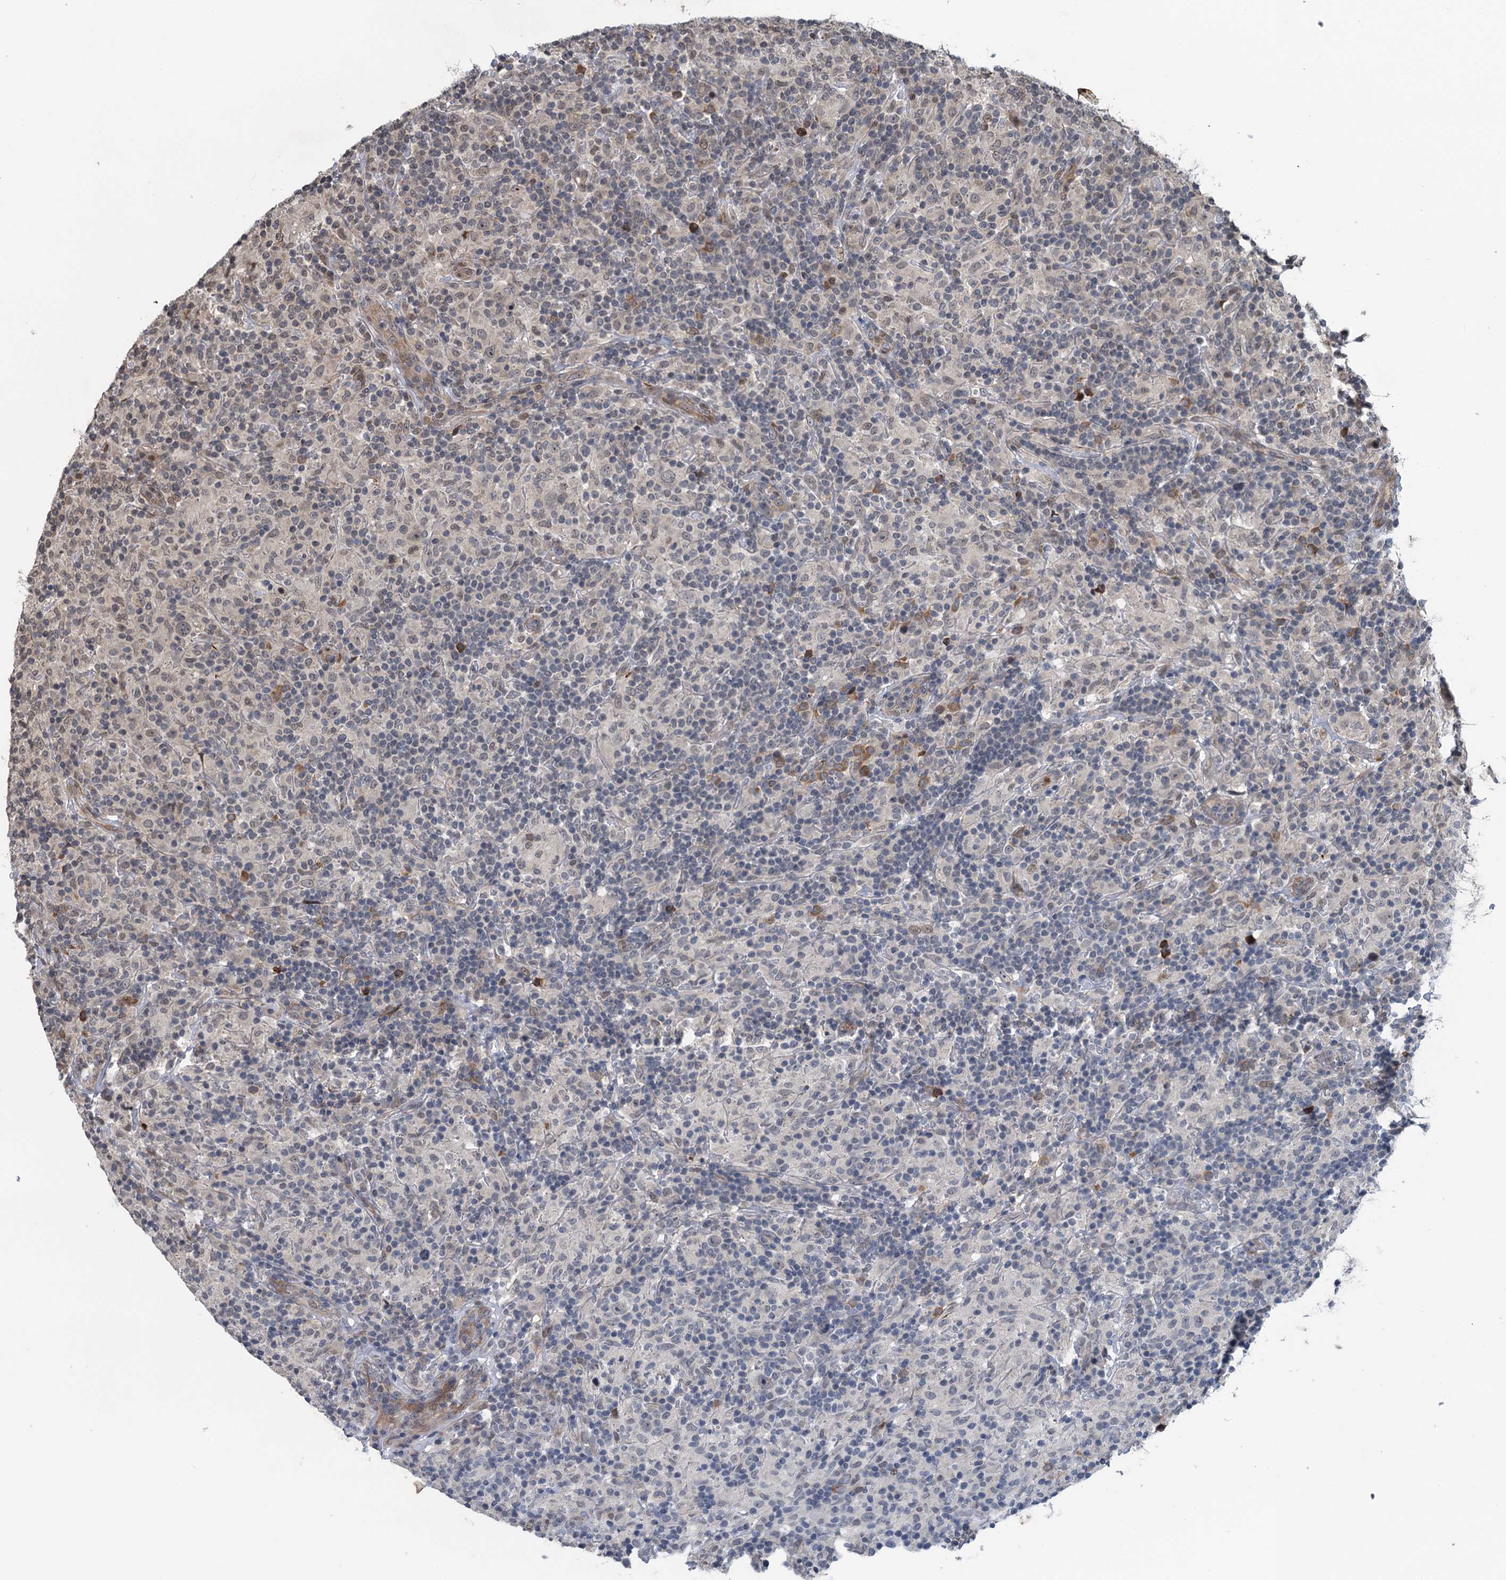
{"staining": {"intensity": "weak", "quantity": "<25%", "location": "nuclear"}, "tissue": "lymphoma", "cell_type": "Tumor cells", "image_type": "cancer", "snomed": [{"axis": "morphology", "description": "Hodgkin's disease, NOS"}, {"axis": "topography", "description": "Lymph node"}], "caption": "Protein analysis of lymphoma reveals no significant expression in tumor cells.", "gene": "WHAMM", "patient": {"sex": "male", "age": 70}}